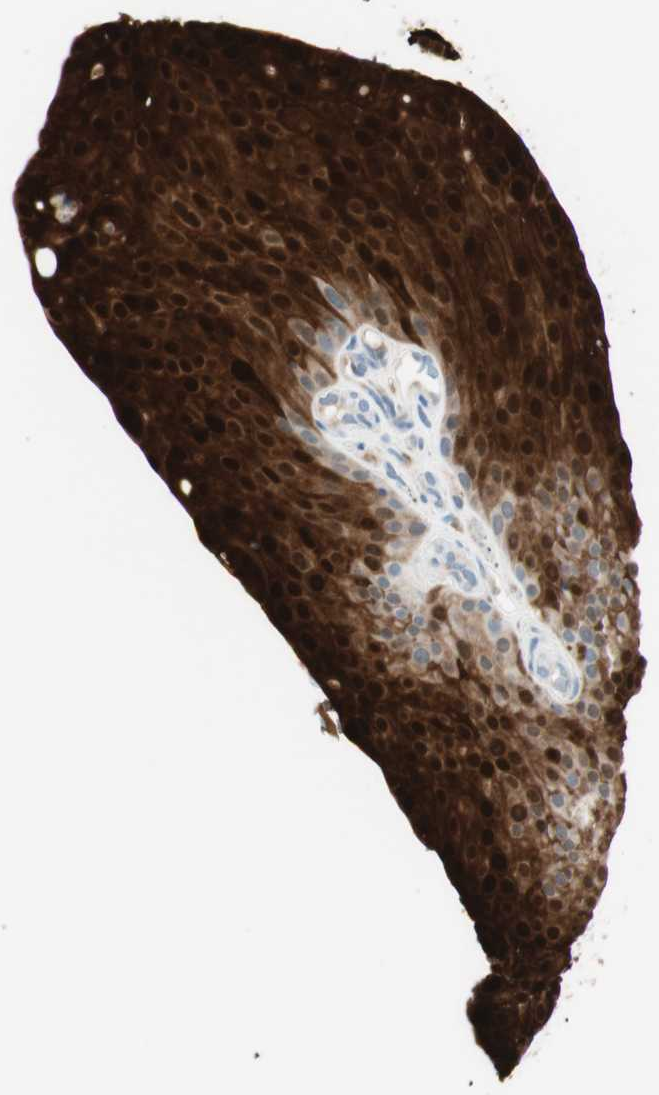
{"staining": {"intensity": "strong", "quantity": ">75%", "location": "cytoplasmic/membranous"}, "tissue": "urothelial cancer", "cell_type": "Tumor cells", "image_type": "cancer", "snomed": [{"axis": "morphology", "description": "Urothelial carcinoma, Low grade"}, {"axis": "topography", "description": "Smooth muscle"}, {"axis": "topography", "description": "Urinary bladder"}], "caption": "The histopathology image displays a brown stain indicating the presence of a protein in the cytoplasmic/membranous of tumor cells in urothelial cancer. The staining was performed using DAB (3,3'-diaminobenzidine), with brown indicating positive protein expression. Nuclei are stained blue with hematoxylin.", "gene": "HPGD", "patient": {"sex": "male", "age": 60}}